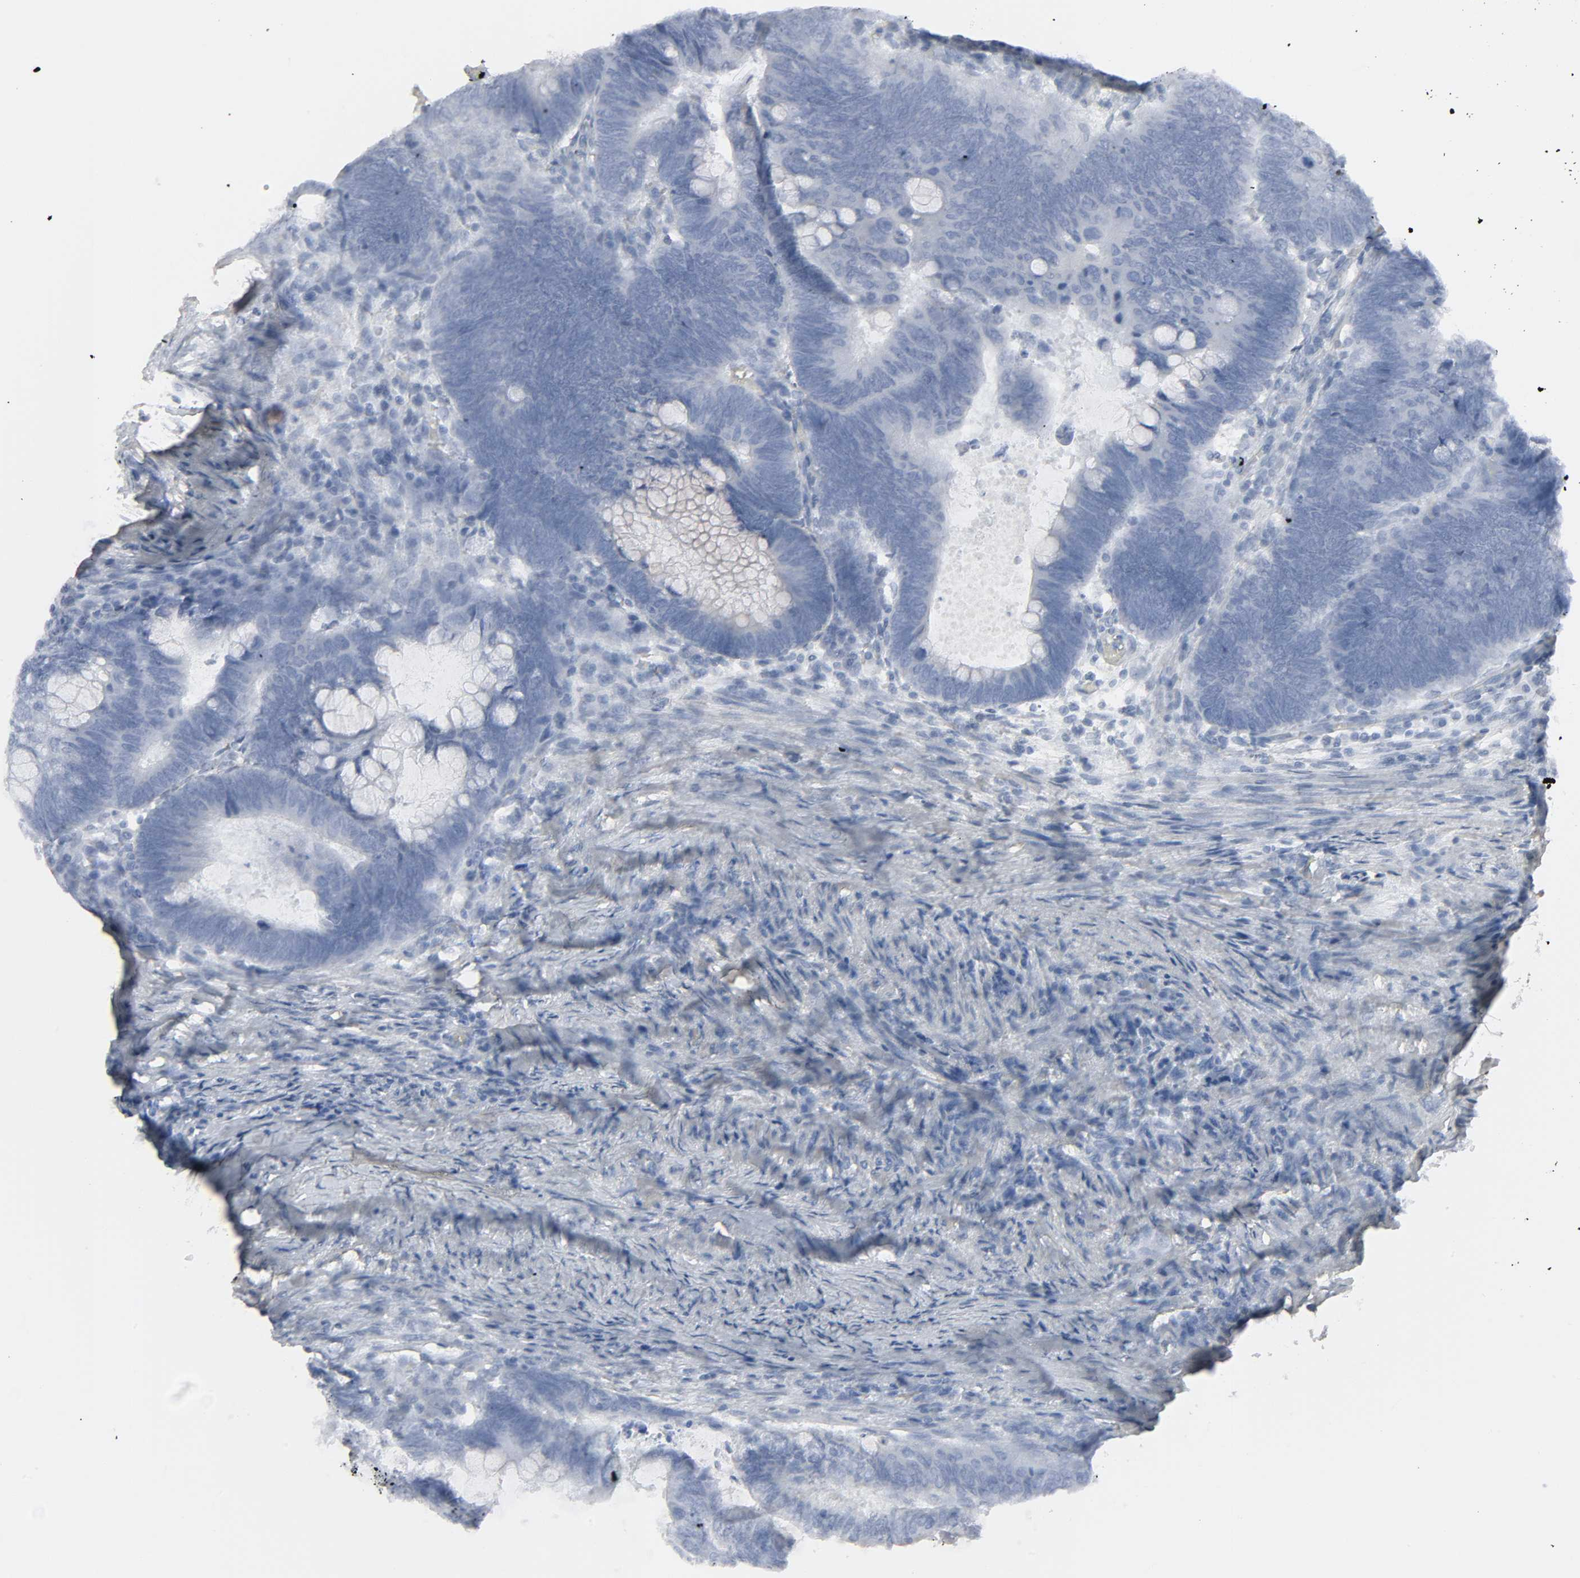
{"staining": {"intensity": "negative", "quantity": "none", "location": "none"}, "tissue": "colorectal cancer", "cell_type": "Tumor cells", "image_type": "cancer", "snomed": [{"axis": "morphology", "description": "Normal tissue, NOS"}, {"axis": "morphology", "description": "Adenocarcinoma, NOS"}, {"axis": "topography", "description": "Rectum"}, {"axis": "topography", "description": "Peripheral nerve tissue"}], "caption": "IHC micrograph of colorectal cancer (adenocarcinoma) stained for a protein (brown), which exhibits no staining in tumor cells. Brightfield microscopy of immunohistochemistry (IHC) stained with DAB (3,3'-diaminobenzidine) (brown) and hematoxylin (blue), captured at high magnification.", "gene": "ZNF222", "patient": {"sex": "male", "age": 92}}